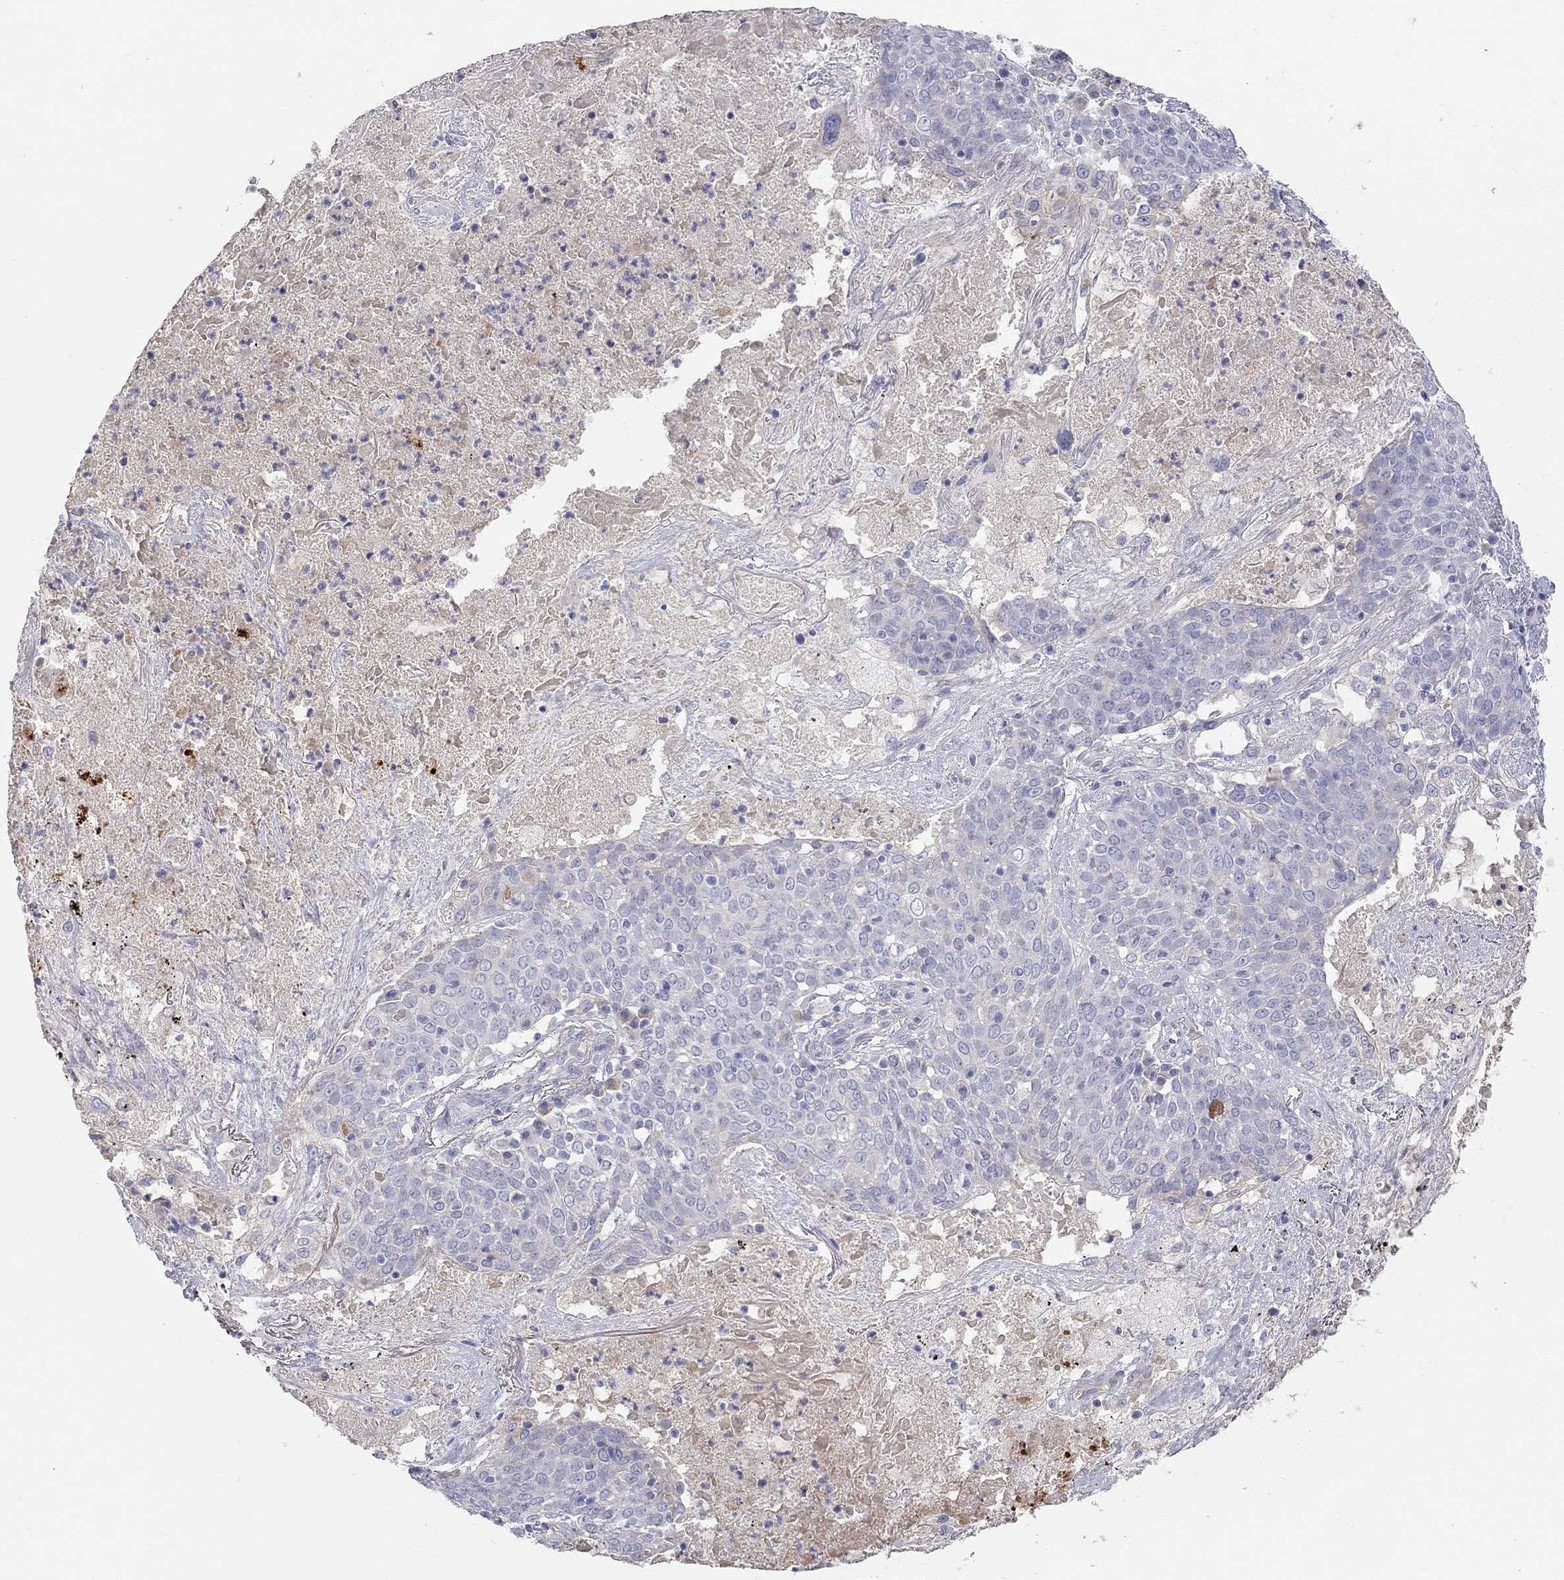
{"staining": {"intensity": "negative", "quantity": "none", "location": "none"}, "tissue": "lung cancer", "cell_type": "Tumor cells", "image_type": "cancer", "snomed": [{"axis": "morphology", "description": "Squamous cell carcinoma, NOS"}, {"axis": "topography", "description": "Lung"}], "caption": "Tumor cells show no significant expression in lung cancer (squamous cell carcinoma). (DAB (3,3'-diaminobenzidine) IHC visualized using brightfield microscopy, high magnification).", "gene": "ST7L", "patient": {"sex": "male", "age": 82}}